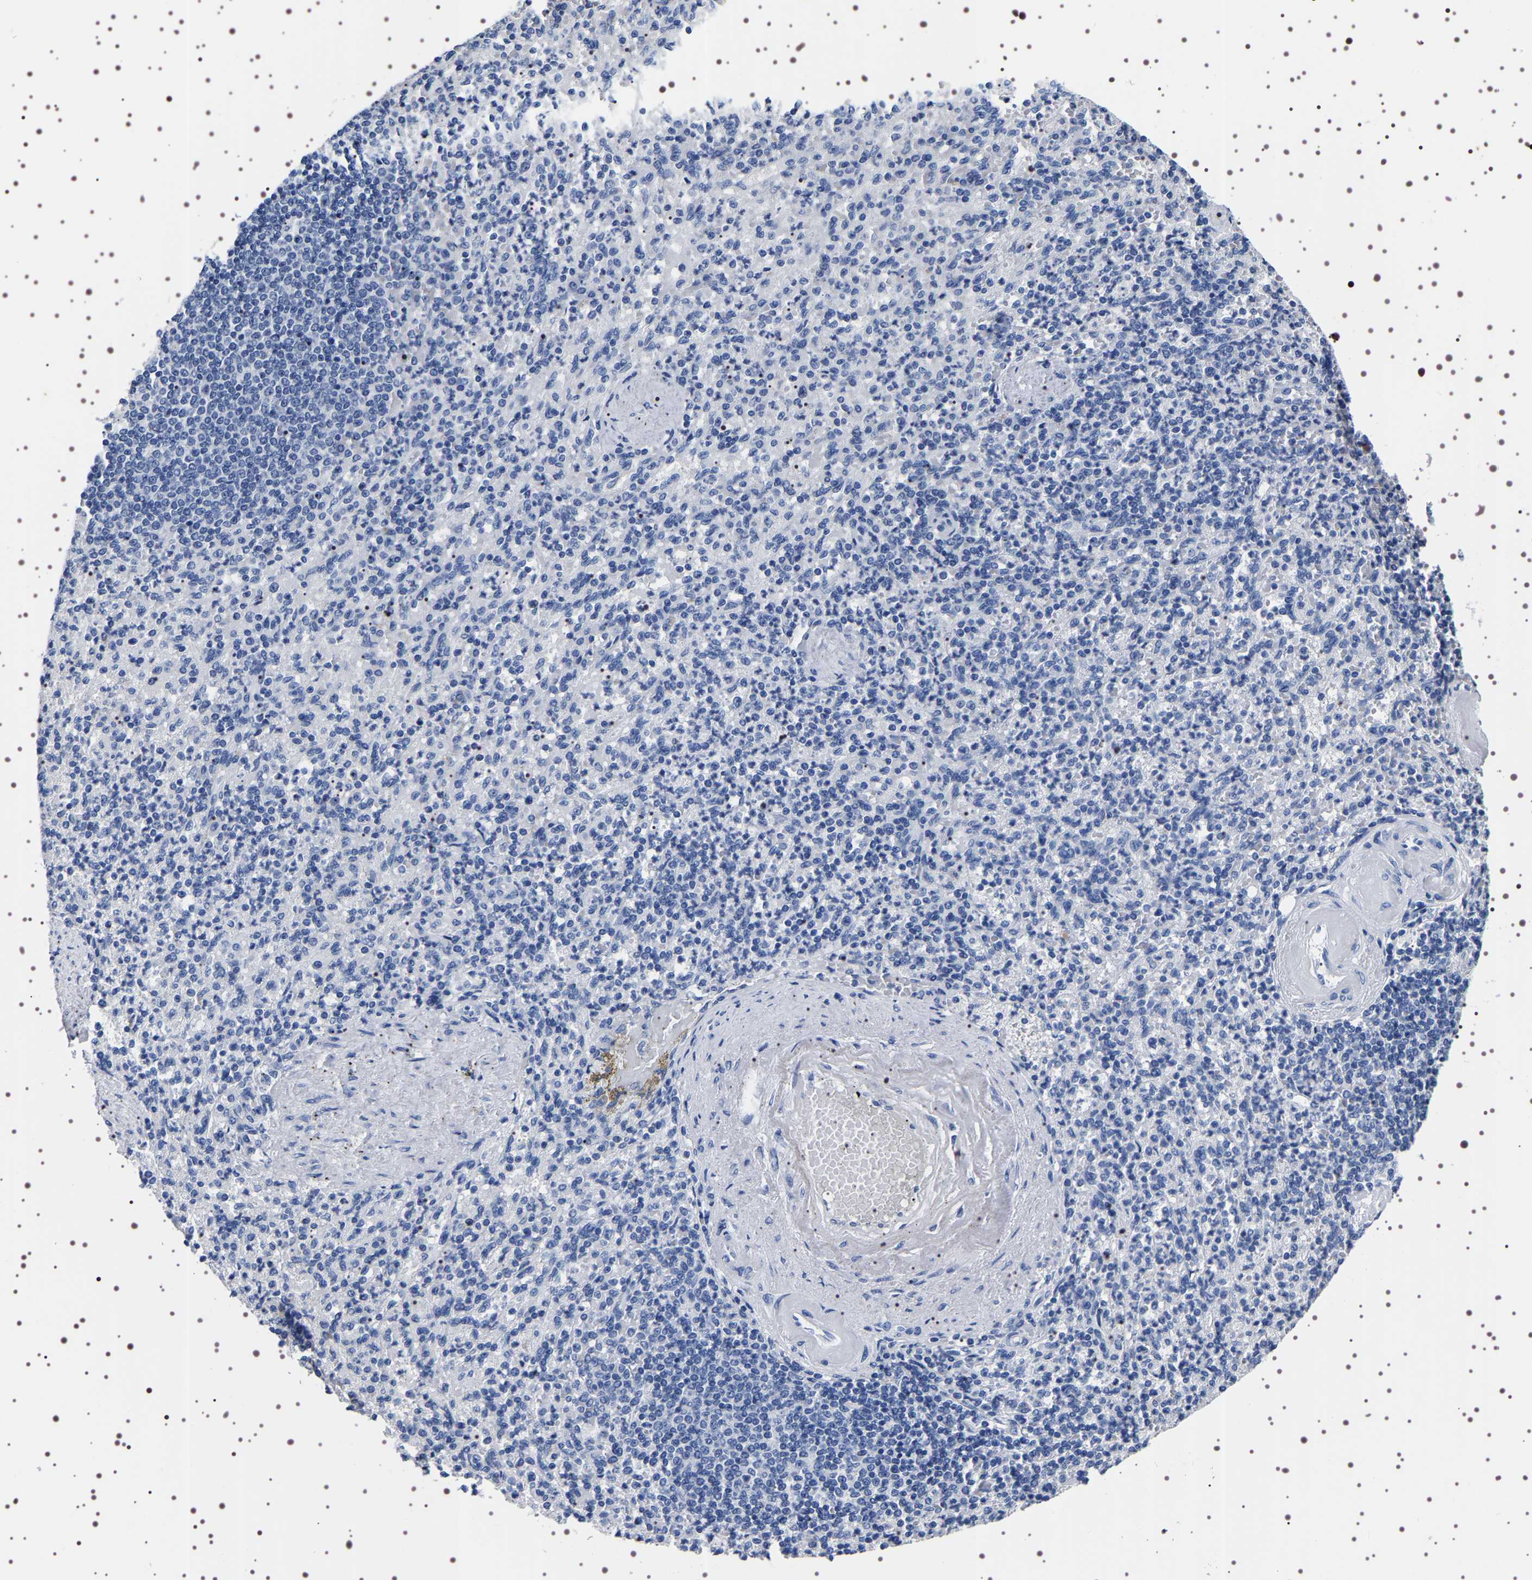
{"staining": {"intensity": "negative", "quantity": "none", "location": "none"}, "tissue": "spleen", "cell_type": "Cells in red pulp", "image_type": "normal", "snomed": [{"axis": "morphology", "description": "Normal tissue, NOS"}, {"axis": "topography", "description": "Spleen"}], "caption": "IHC micrograph of unremarkable spleen: human spleen stained with DAB (3,3'-diaminobenzidine) shows no significant protein expression in cells in red pulp. The staining was performed using DAB (3,3'-diaminobenzidine) to visualize the protein expression in brown, while the nuclei were stained in blue with hematoxylin (Magnification: 20x).", "gene": "UBQLN3", "patient": {"sex": "female", "age": 74}}